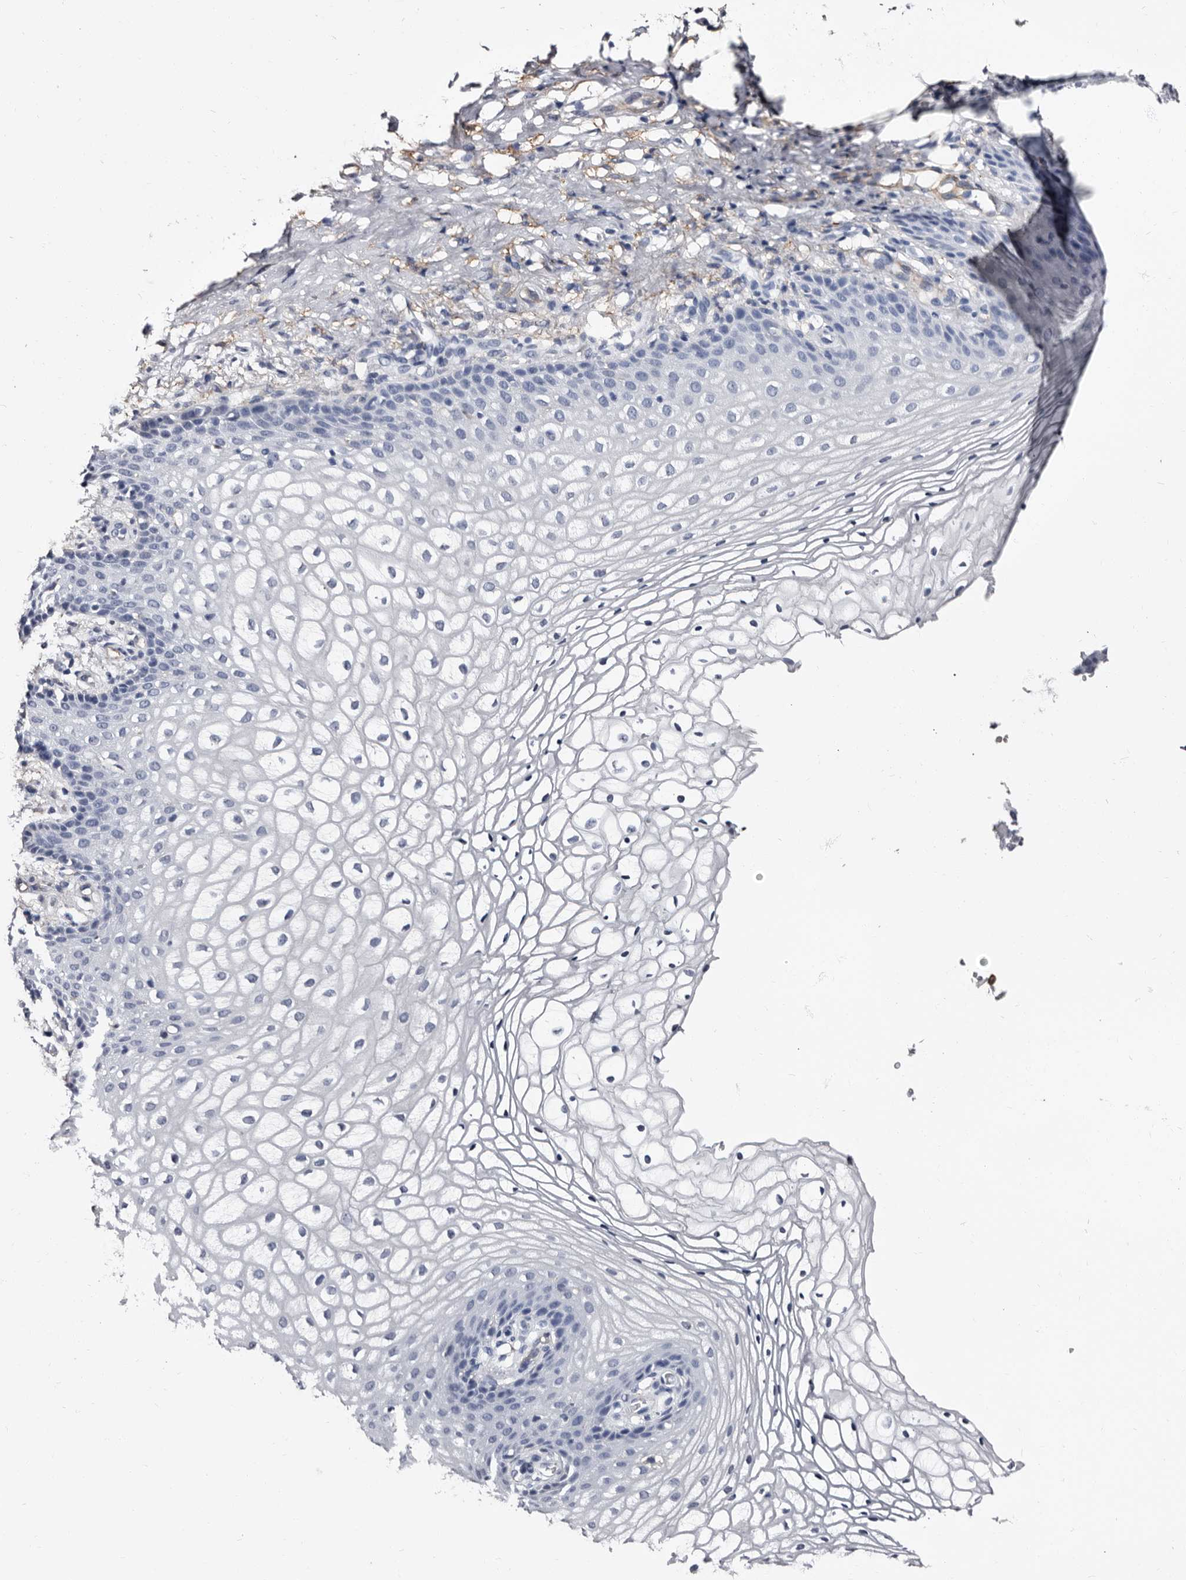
{"staining": {"intensity": "negative", "quantity": "none", "location": "none"}, "tissue": "vagina", "cell_type": "Squamous epithelial cells", "image_type": "normal", "snomed": [{"axis": "morphology", "description": "Normal tissue, NOS"}, {"axis": "topography", "description": "Vagina"}], "caption": "An immunohistochemistry photomicrograph of benign vagina is shown. There is no staining in squamous epithelial cells of vagina.", "gene": "EPB41L3", "patient": {"sex": "female", "age": 60}}